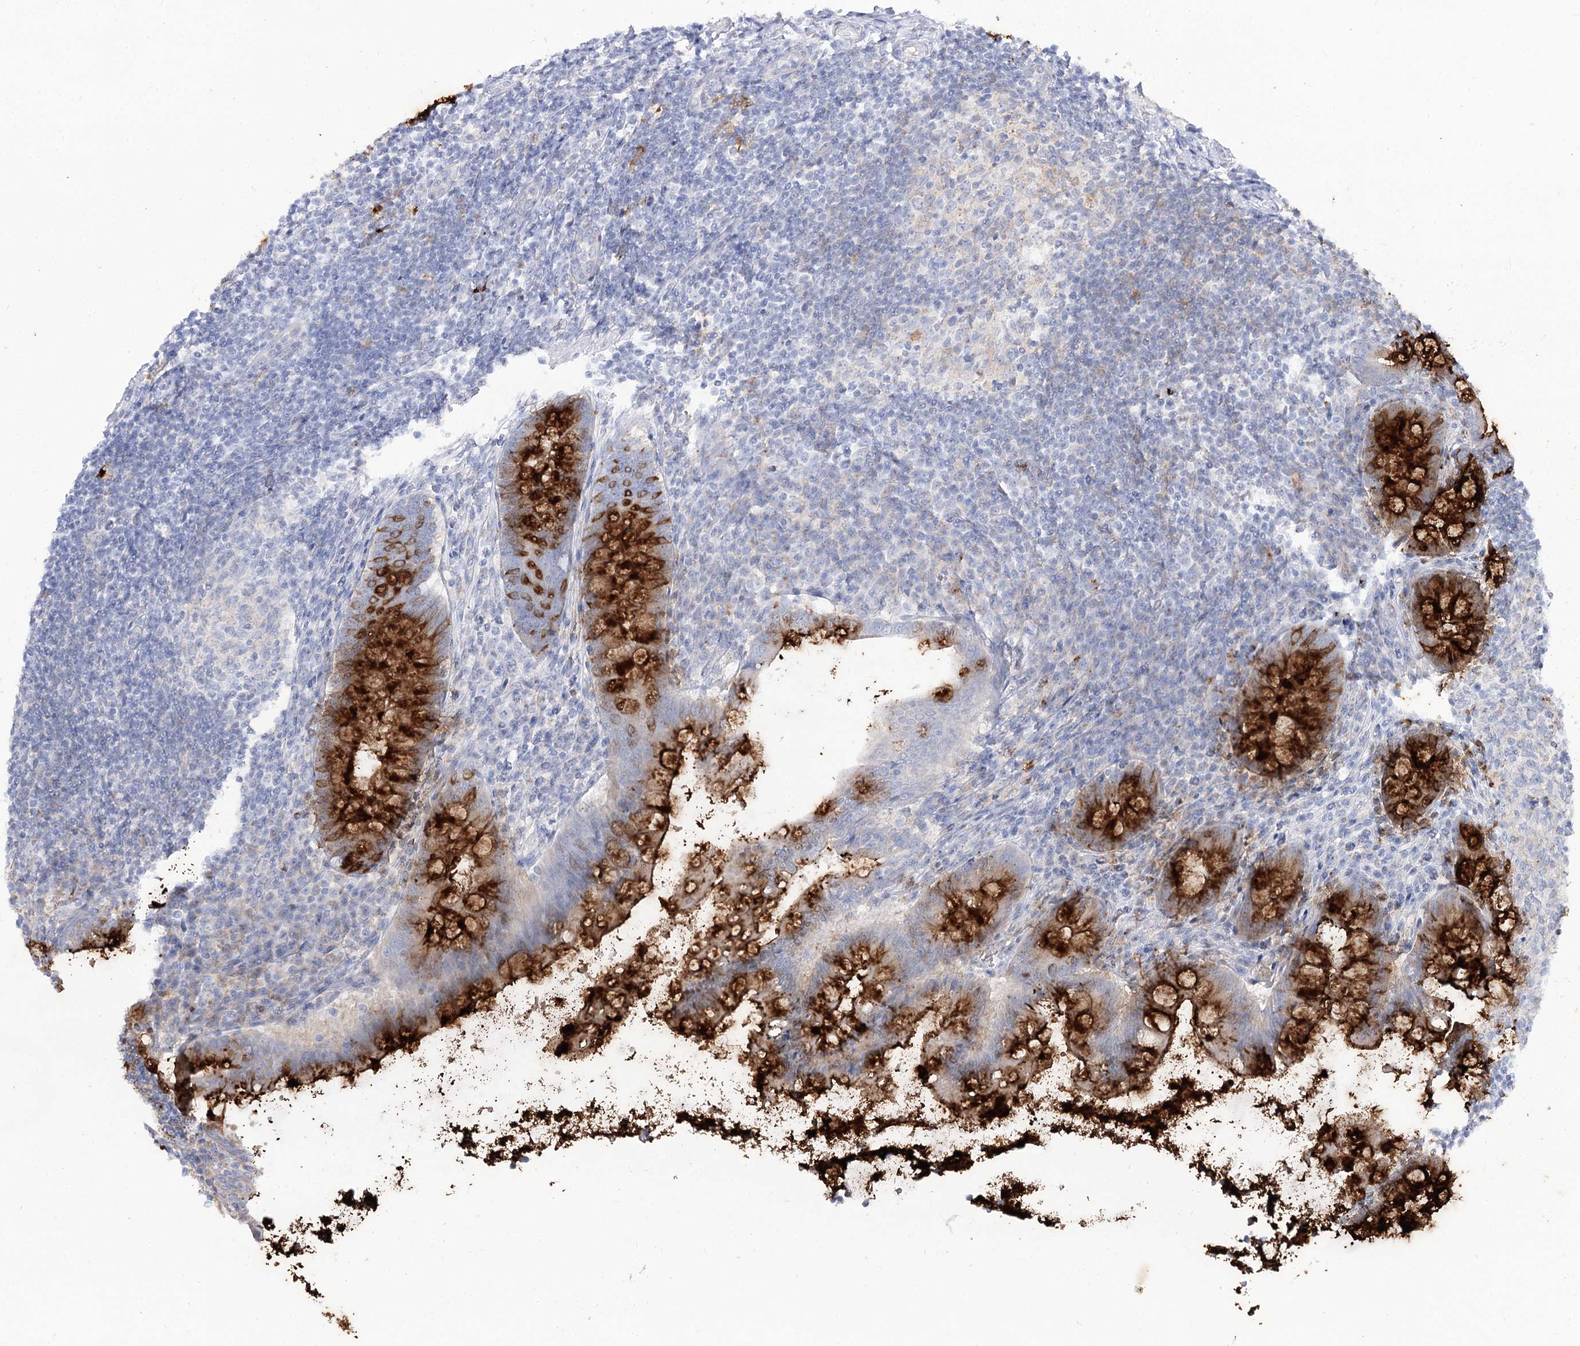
{"staining": {"intensity": "strong", "quantity": ">75%", "location": "cytoplasmic/membranous"}, "tissue": "appendix", "cell_type": "Glandular cells", "image_type": "normal", "snomed": [{"axis": "morphology", "description": "Normal tissue, NOS"}, {"axis": "topography", "description": "Appendix"}], "caption": "Normal appendix was stained to show a protein in brown. There is high levels of strong cytoplasmic/membranous positivity in approximately >75% of glandular cells.", "gene": "SUOX", "patient": {"sex": "female", "age": 33}}